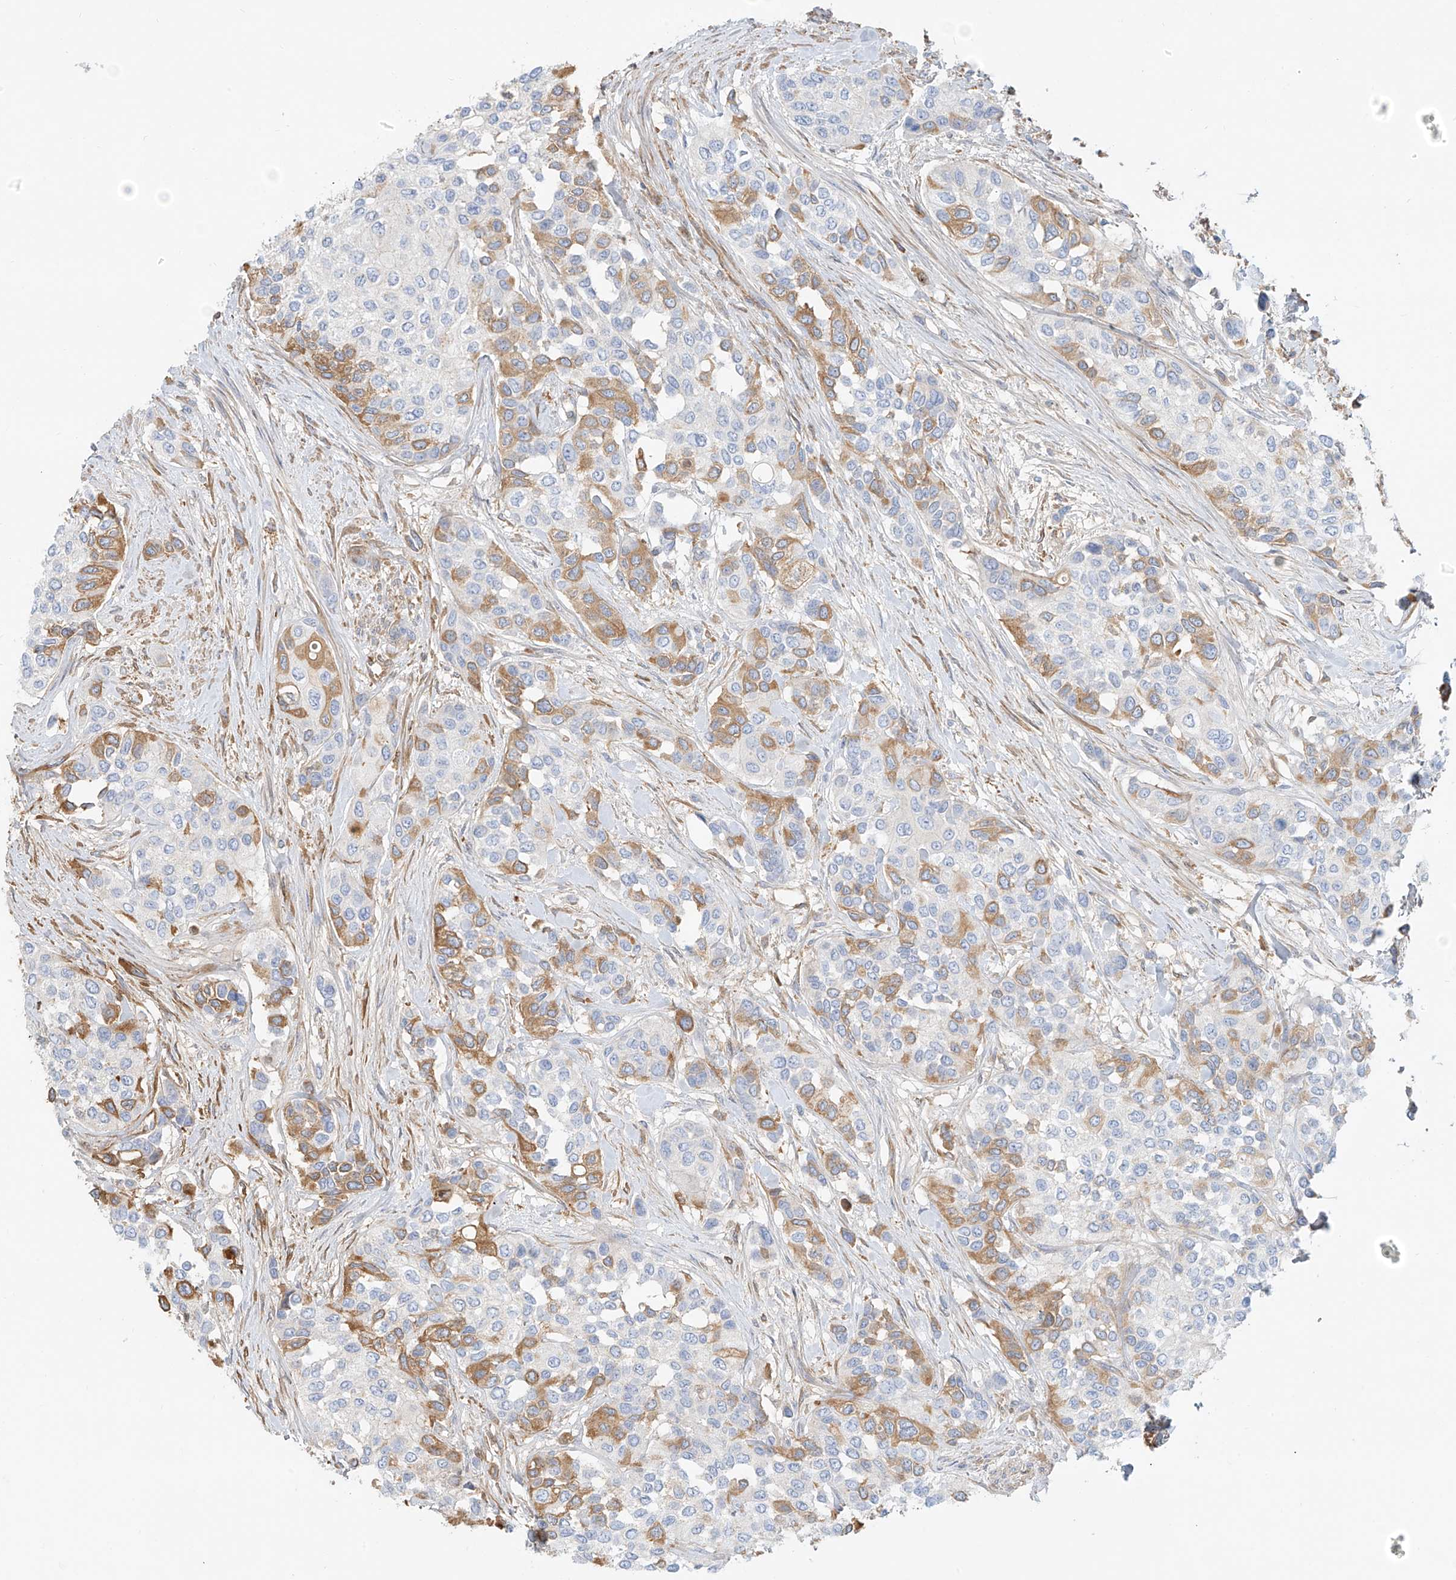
{"staining": {"intensity": "moderate", "quantity": "25%-75%", "location": "cytoplasmic/membranous"}, "tissue": "urothelial cancer", "cell_type": "Tumor cells", "image_type": "cancer", "snomed": [{"axis": "morphology", "description": "Normal tissue, NOS"}, {"axis": "morphology", "description": "Urothelial carcinoma, High grade"}, {"axis": "topography", "description": "Vascular tissue"}, {"axis": "topography", "description": "Urinary bladder"}], "caption": "High-magnification brightfield microscopy of urothelial cancer stained with DAB (3,3'-diaminobenzidine) (brown) and counterstained with hematoxylin (blue). tumor cells exhibit moderate cytoplasmic/membranous expression is appreciated in approximately25%-75% of cells.", "gene": "OCSTAMP", "patient": {"sex": "female", "age": 56}}